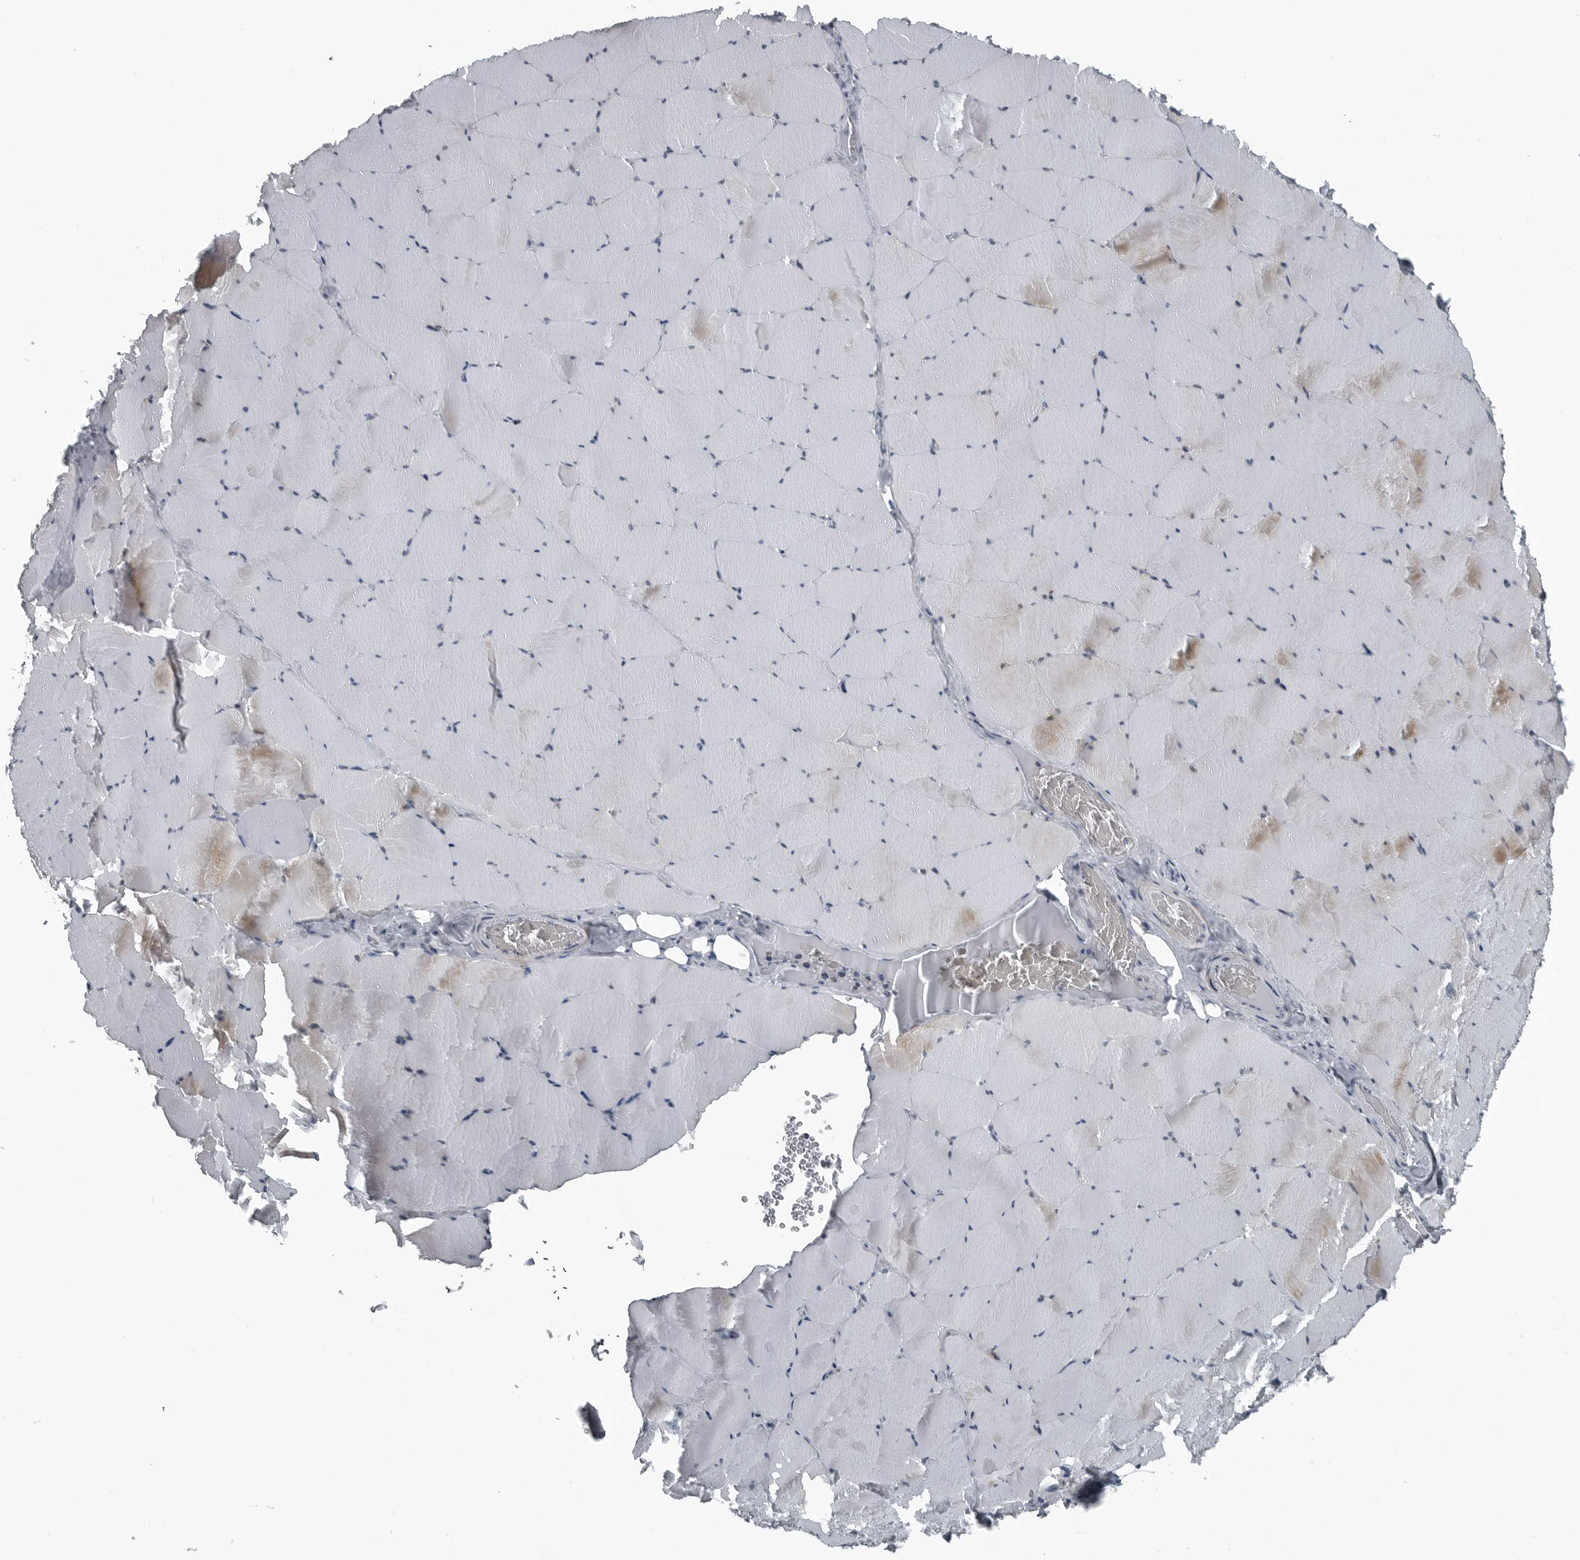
{"staining": {"intensity": "moderate", "quantity": "<25%", "location": "cytoplasmic/membranous"}, "tissue": "skeletal muscle", "cell_type": "Myocytes", "image_type": "normal", "snomed": [{"axis": "morphology", "description": "Normal tissue, NOS"}, {"axis": "topography", "description": "Skeletal muscle"}], "caption": "Approximately <25% of myocytes in unremarkable human skeletal muscle show moderate cytoplasmic/membranous protein positivity as visualized by brown immunohistochemical staining.", "gene": "DNAAF11", "patient": {"sex": "male", "age": 62}}